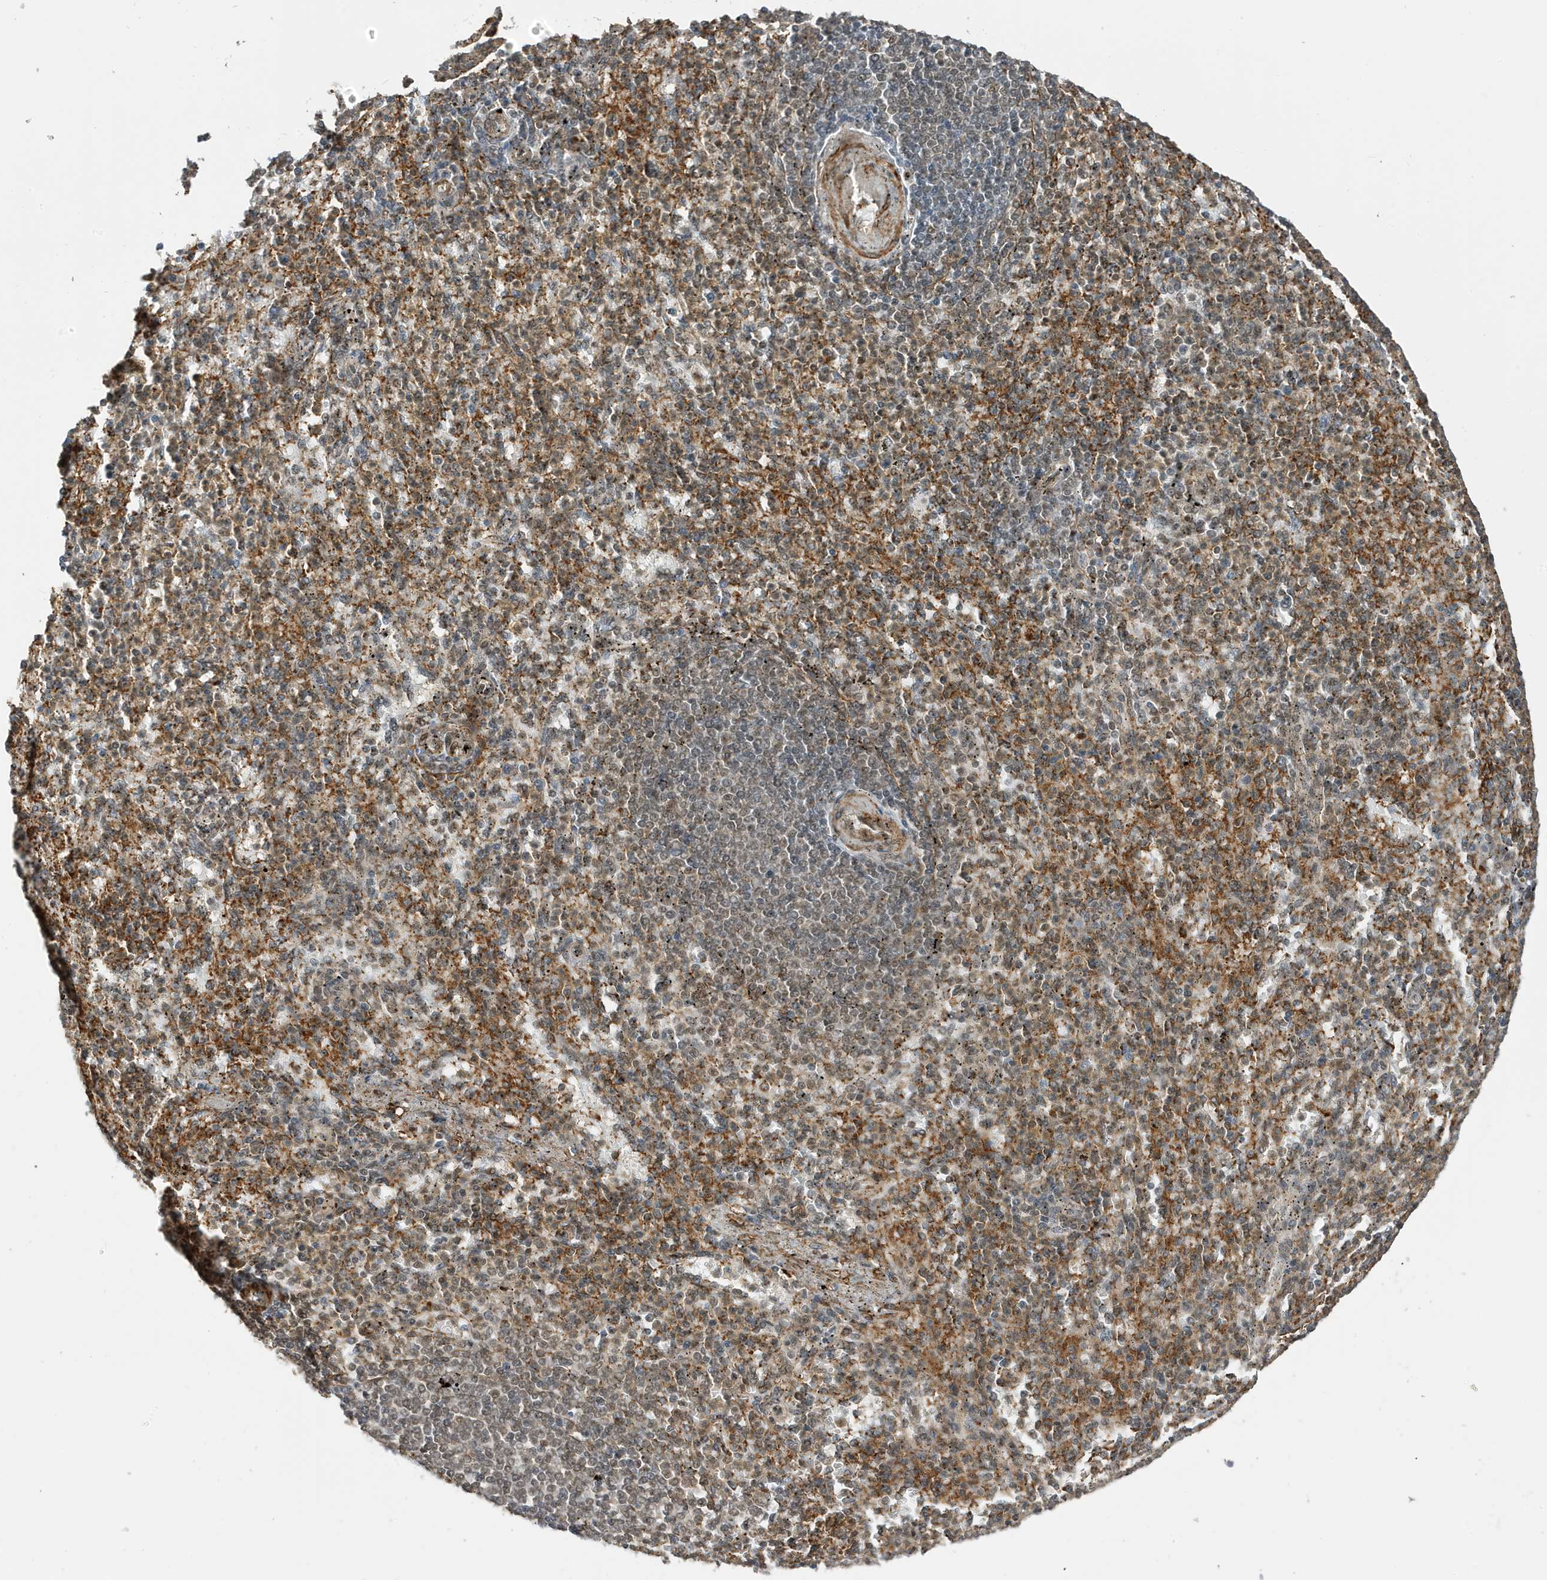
{"staining": {"intensity": "weak", "quantity": "25%-75%", "location": "nuclear"}, "tissue": "spleen", "cell_type": "Cells in red pulp", "image_type": "normal", "snomed": [{"axis": "morphology", "description": "Normal tissue, NOS"}, {"axis": "topography", "description": "Spleen"}], "caption": "A low amount of weak nuclear expression is present in approximately 25%-75% of cells in red pulp in unremarkable spleen. (Stains: DAB in brown, nuclei in blue, Microscopy: brightfield microscopy at high magnification).", "gene": "MAST3", "patient": {"sex": "female", "age": 74}}